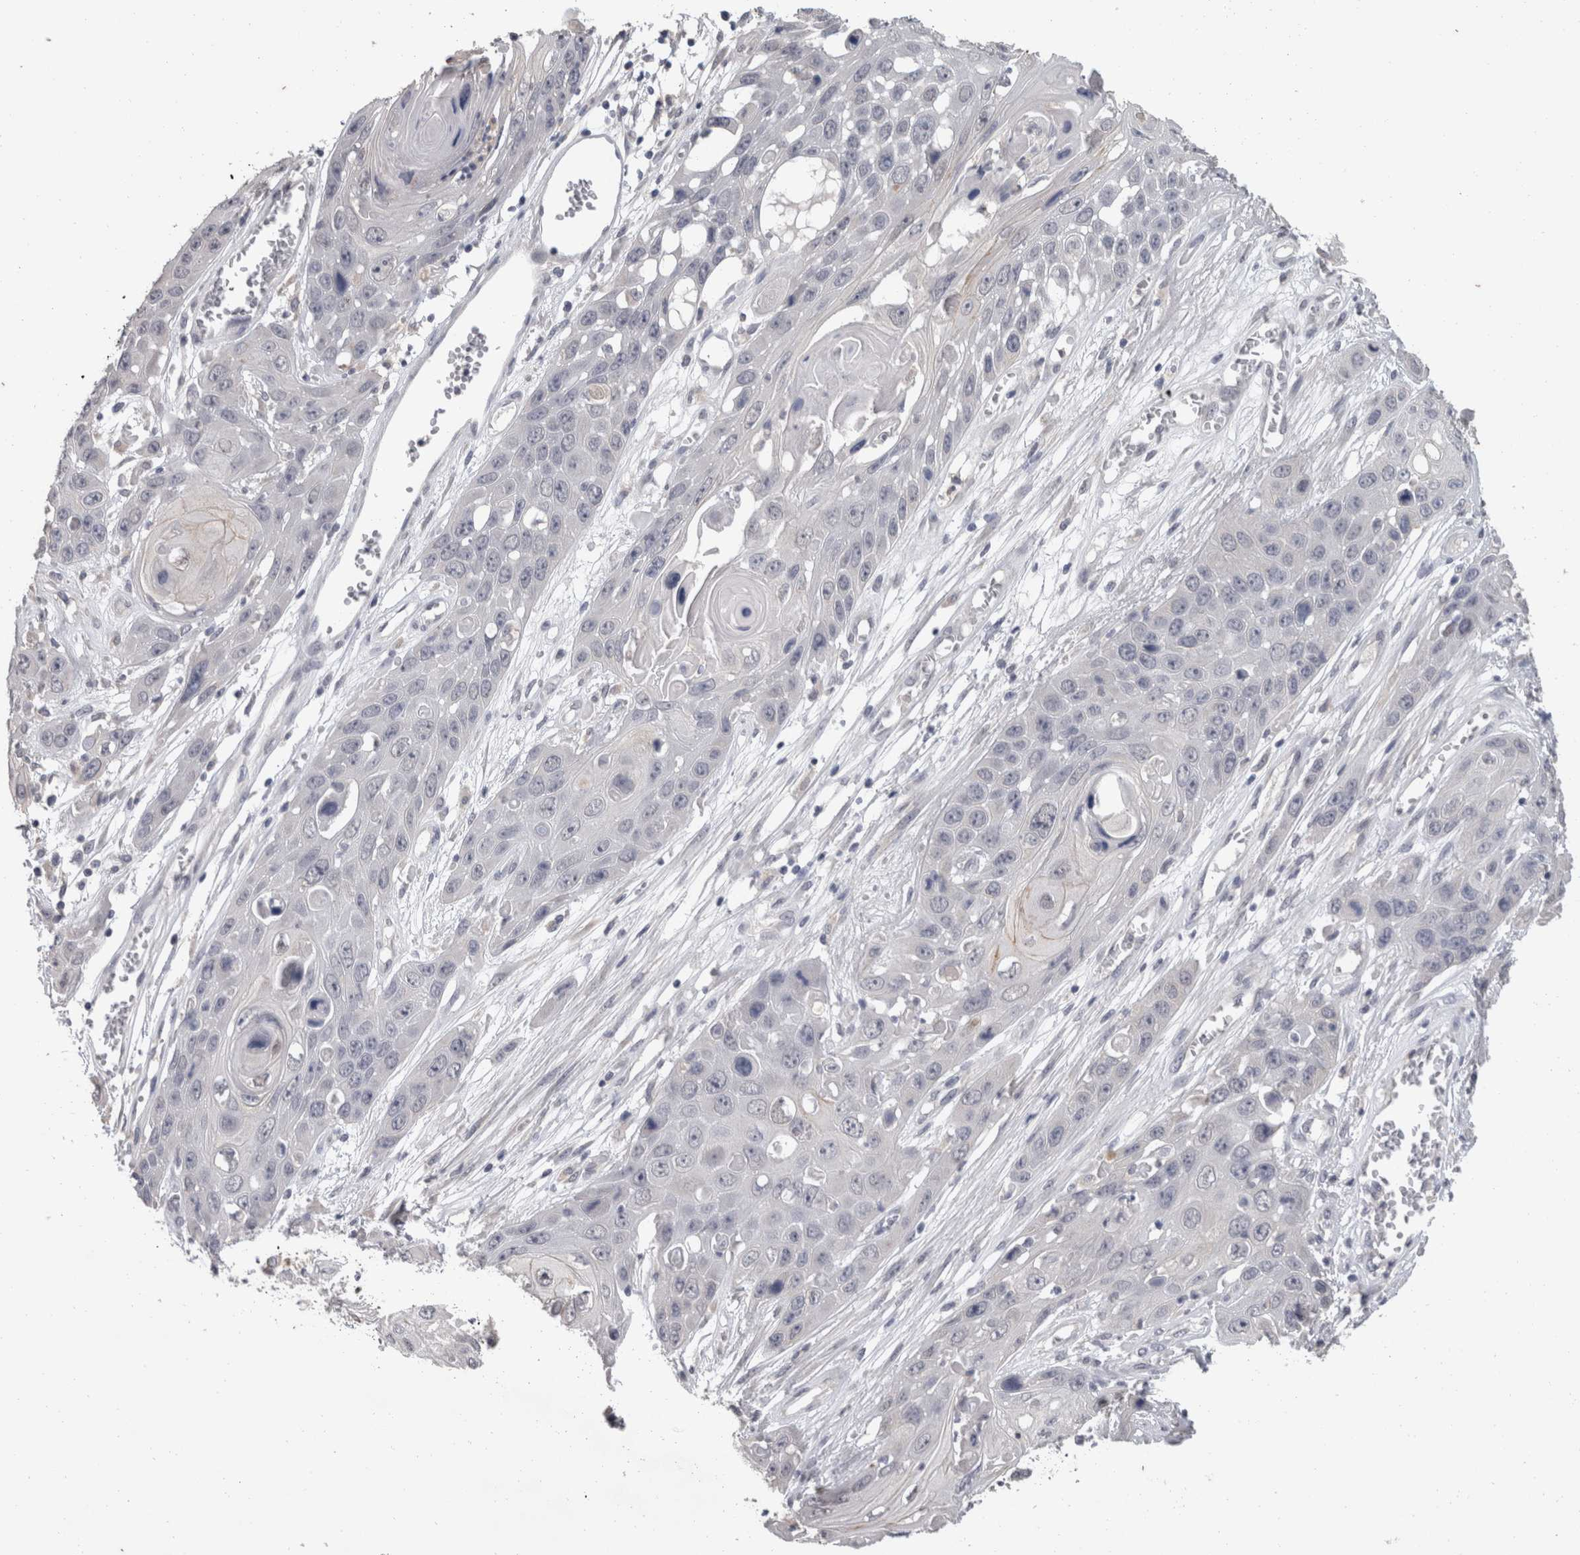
{"staining": {"intensity": "negative", "quantity": "none", "location": "none"}, "tissue": "skin cancer", "cell_type": "Tumor cells", "image_type": "cancer", "snomed": [{"axis": "morphology", "description": "Squamous cell carcinoma, NOS"}, {"axis": "topography", "description": "Skin"}], "caption": "Skin squamous cell carcinoma stained for a protein using immunohistochemistry exhibits no expression tumor cells.", "gene": "FHOD3", "patient": {"sex": "male", "age": 55}}